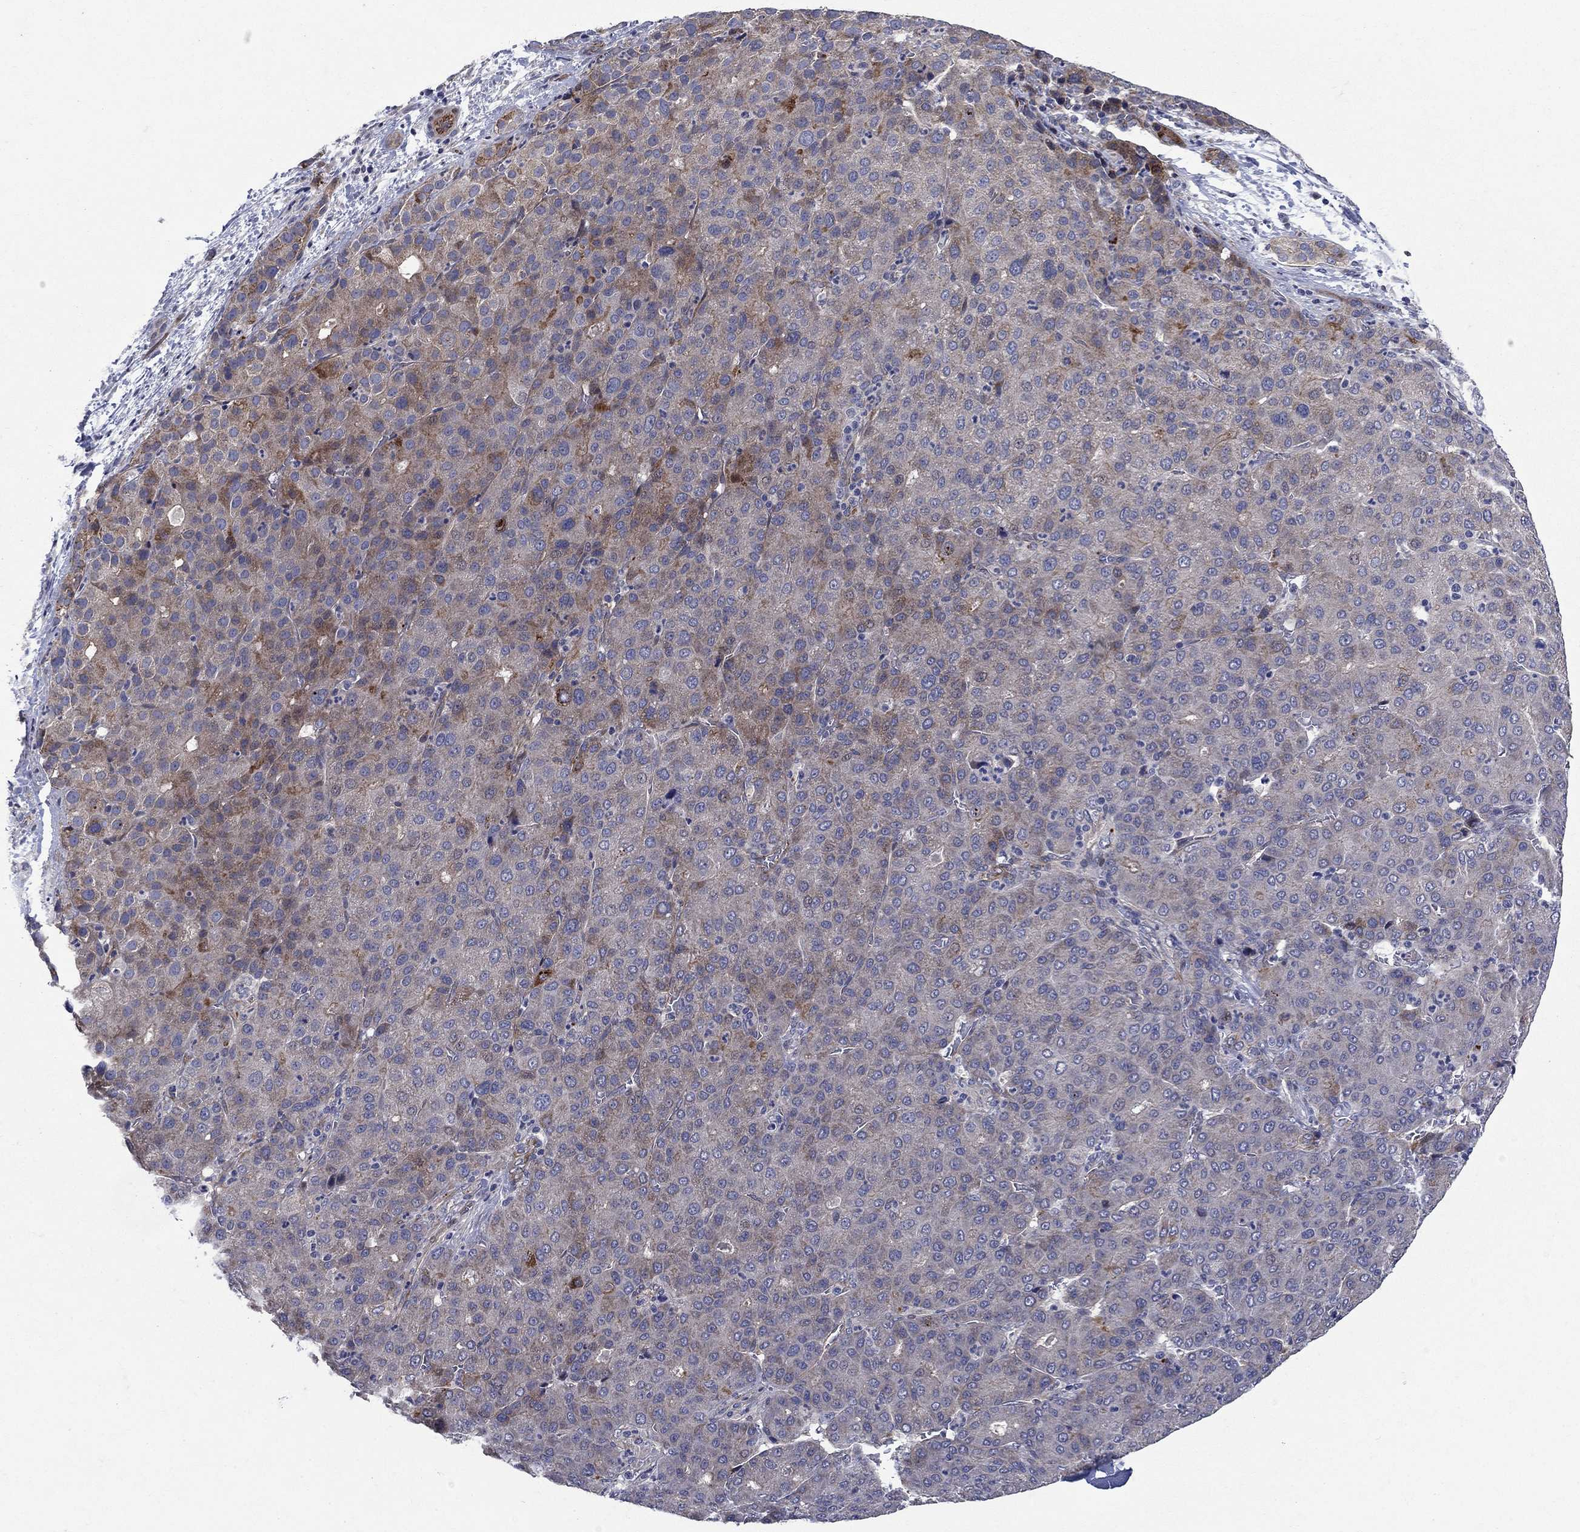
{"staining": {"intensity": "strong", "quantity": "<25%", "location": "cytoplasmic/membranous"}, "tissue": "liver cancer", "cell_type": "Tumor cells", "image_type": "cancer", "snomed": [{"axis": "morphology", "description": "Carcinoma, Hepatocellular, NOS"}, {"axis": "topography", "description": "Liver"}], "caption": "Immunohistochemistry staining of liver hepatocellular carcinoma, which shows medium levels of strong cytoplasmic/membranous expression in about <25% of tumor cells indicating strong cytoplasmic/membranous protein staining. The staining was performed using DAB (brown) for protein detection and nuclei were counterstained in hematoxylin (blue).", "gene": "SLC7A1", "patient": {"sex": "male", "age": 65}}